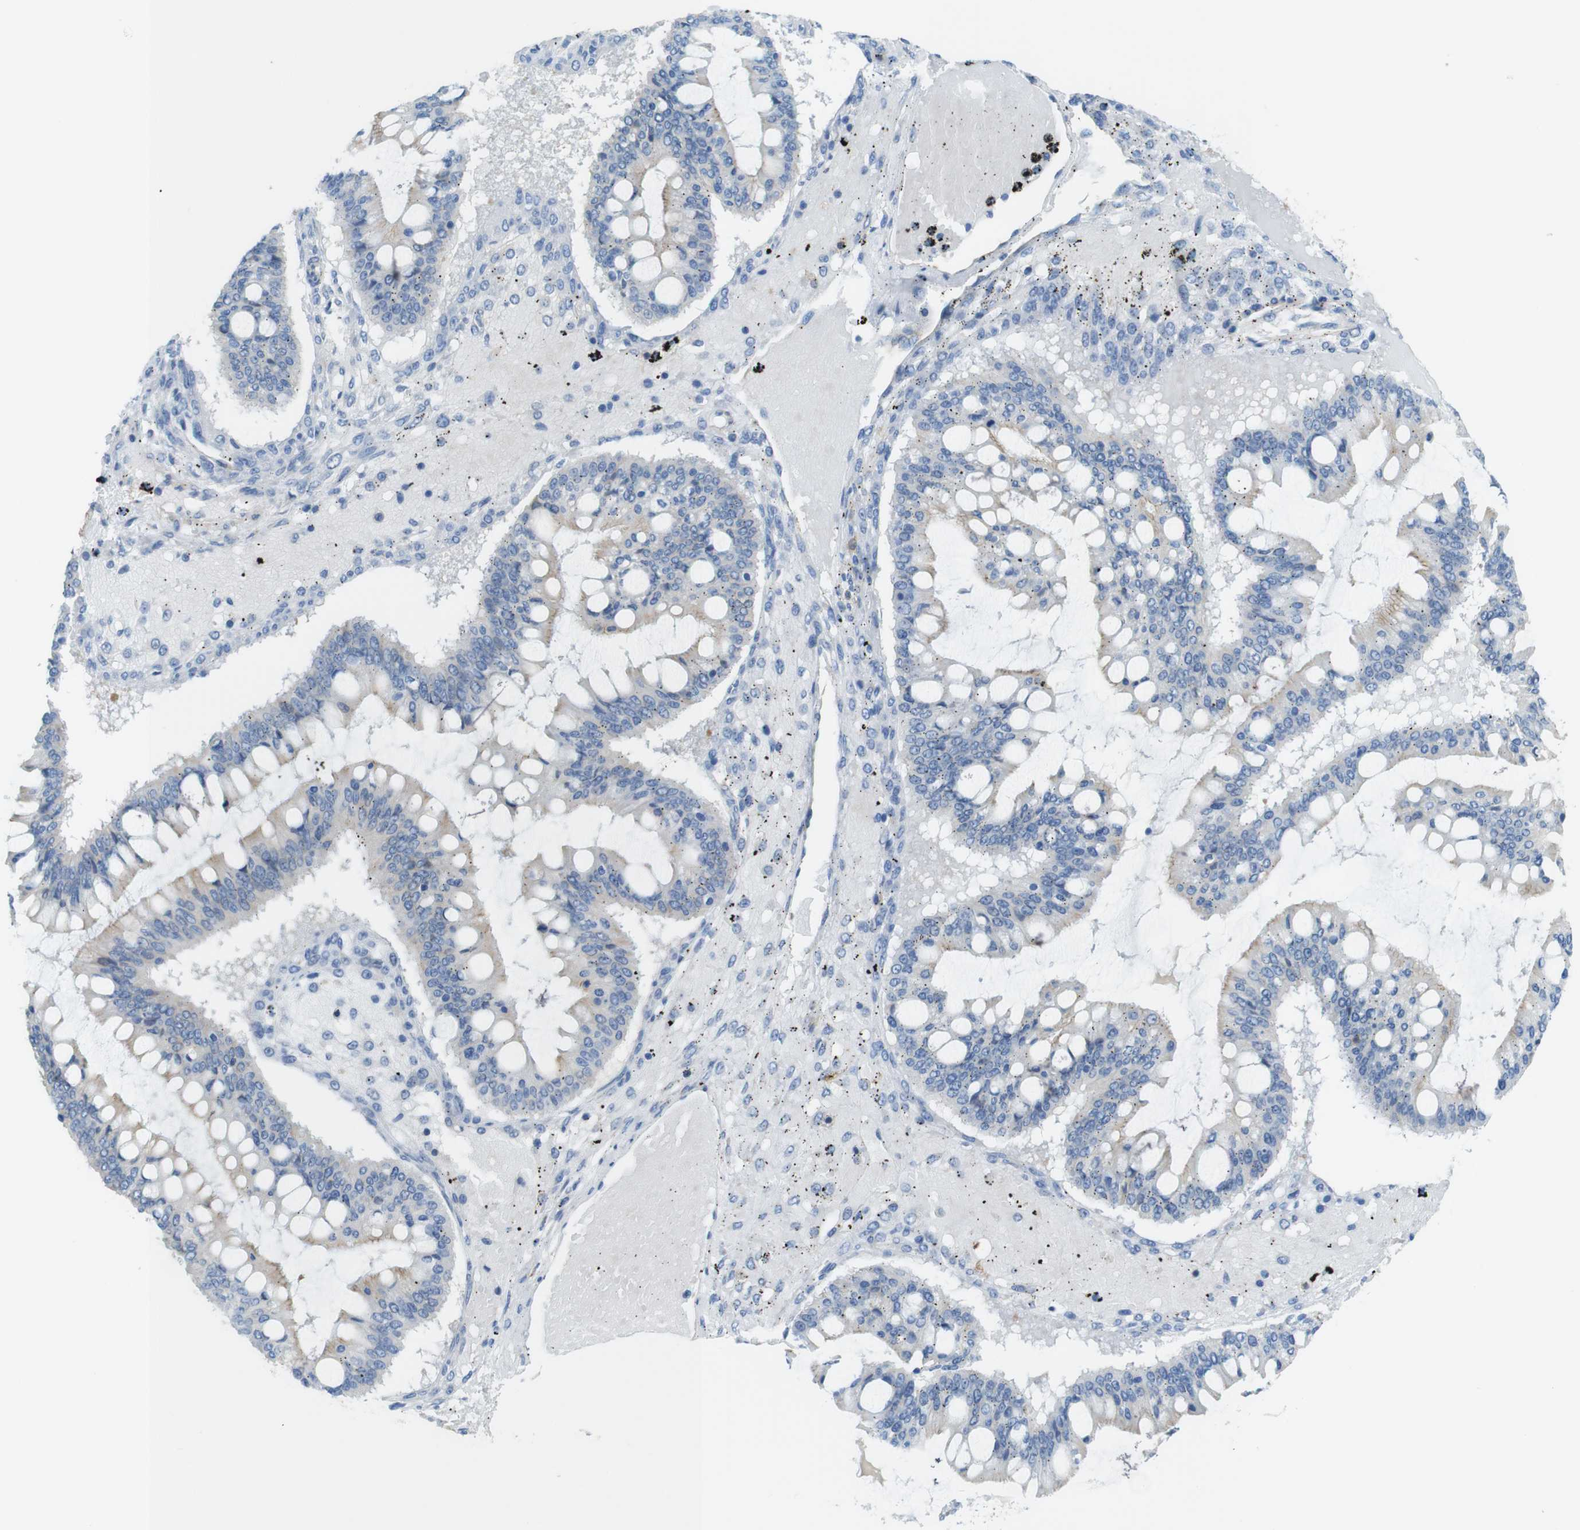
{"staining": {"intensity": "moderate", "quantity": "25%-75%", "location": "cytoplasmic/membranous"}, "tissue": "ovarian cancer", "cell_type": "Tumor cells", "image_type": "cancer", "snomed": [{"axis": "morphology", "description": "Cystadenocarcinoma, mucinous, NOS"}, {"axis": "topography", "description": "Ovary"}], "caption": "High-power microscopy captured an IHC micrograph of ovarian mucinous cystadenocarcinoma, revealing moderate cytoplasmic/membranous expression in approximately 25%-75% of tumor cells.", "gene": "CLMN", "patient": {"sex": "female", "age": 73}}